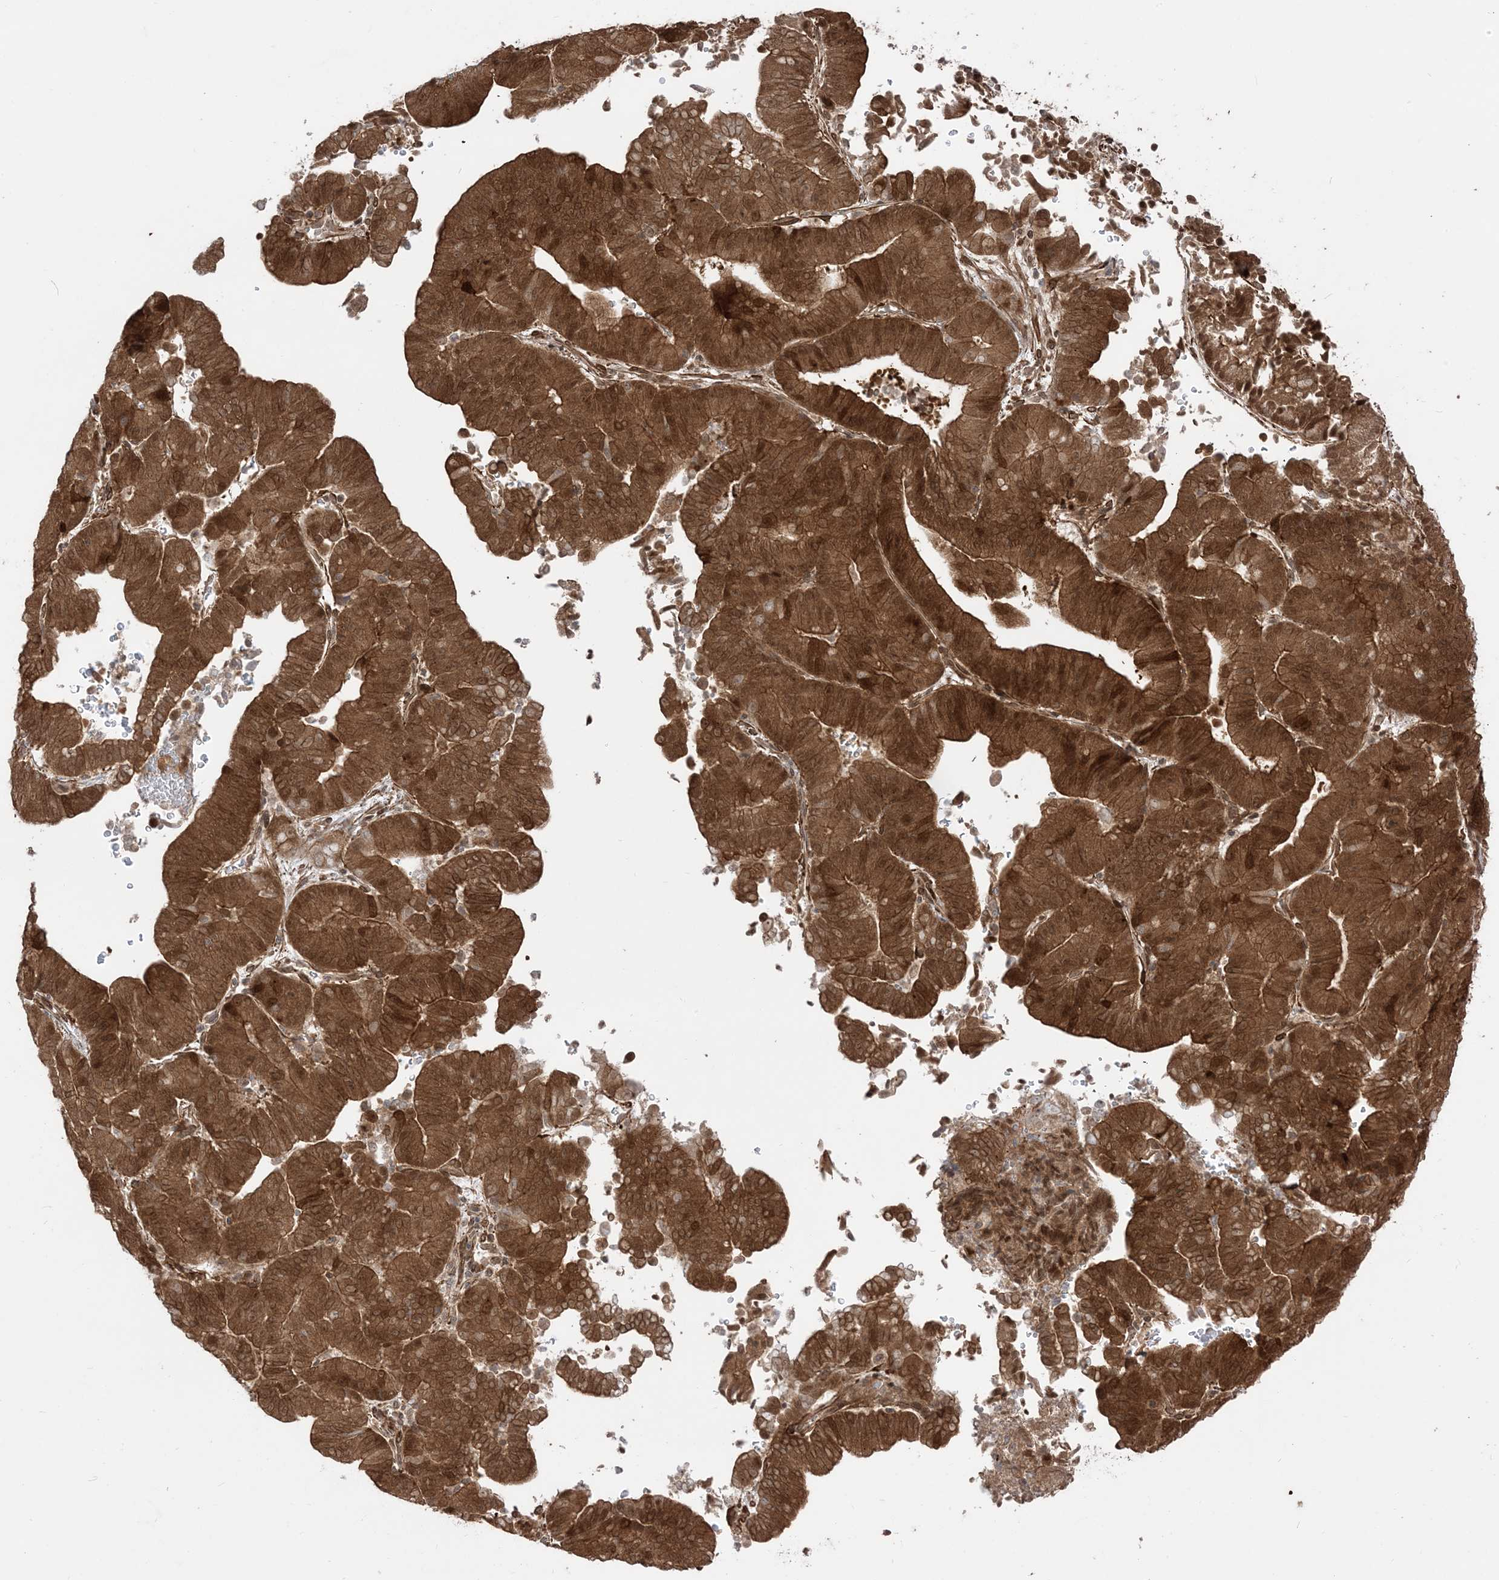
{"staining": {"intensity": "strong", "quantity": ">75%", "location": "cytoplasmic/membranous"}, "tissue": "liver cancer", "cell_type": "Tumor cells", "image_type": "cancer", "snomed": [{"axis": "morphology", "description": "Cholangiocarcinoma"}, {"axis": "topography", "description": "Liver"}], "caption": "This is an image of immunohistochemistry staining of liver cancer (cholangiocarcinoma), which shows strong expression in the cytoplasmic/membranous of tumor cells.", "gene": "TBCC", "patient": {"sex": "female", "age": 75}}